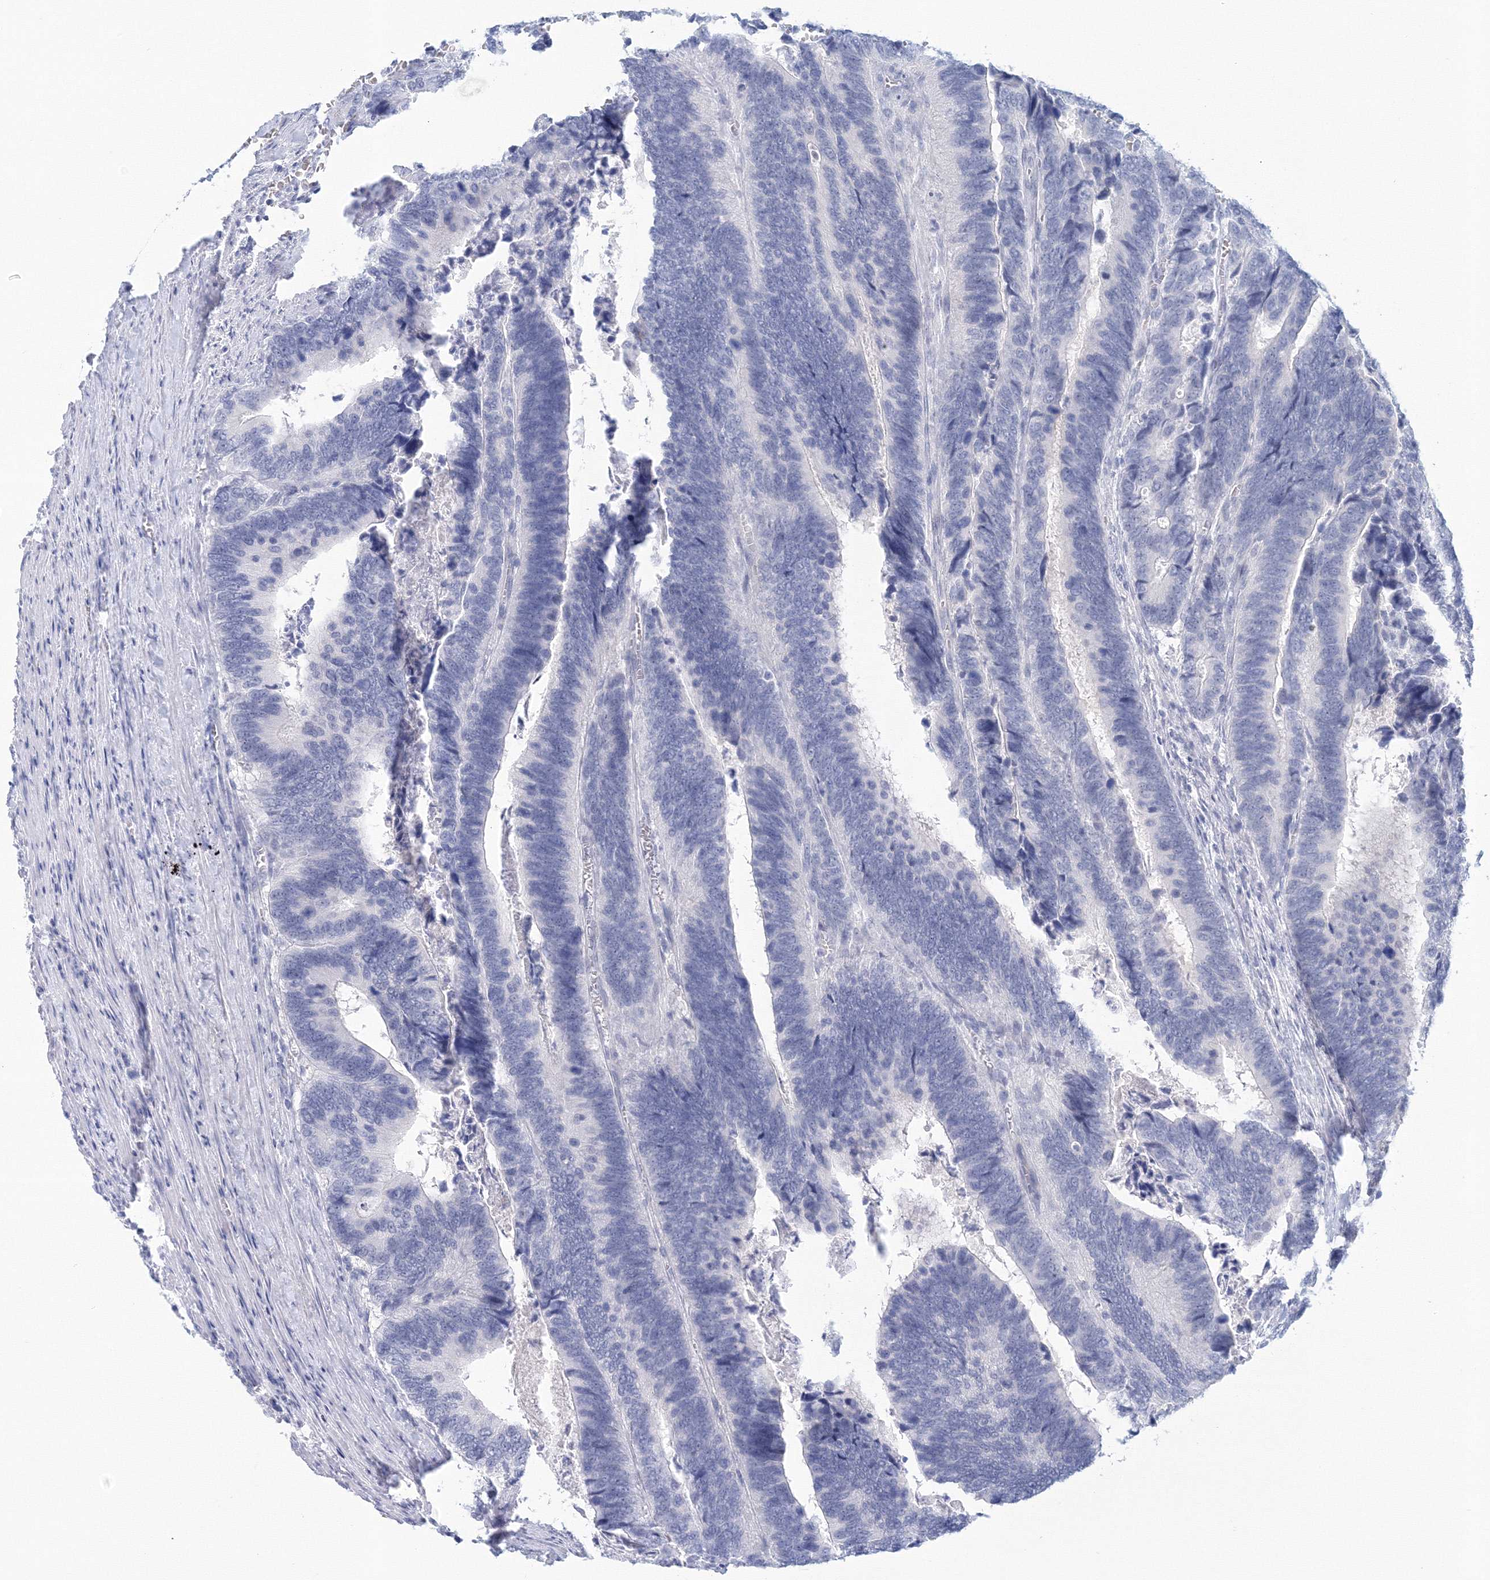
{"staining": {"intensity": "negative", "quantity": "none", "location": "none"}, "tissue": "colorectal cancer", "cell_type": "Tumor cells", "image_type": "cancer", "snomed": [{"axis": "morphology", "description": "Adenocarcinoma, NOS"}, {"axis": "topography", "description": "Colon"}], "caption": "This photomicrograph is of colorectal adenocarcinoma stained with IHC to label a protein in brown with the nuclei are counter-stained blue. There is no expression in tumor cells.", "gene": "VSIG1", "patient": {"sex": "male", "age": 72}}